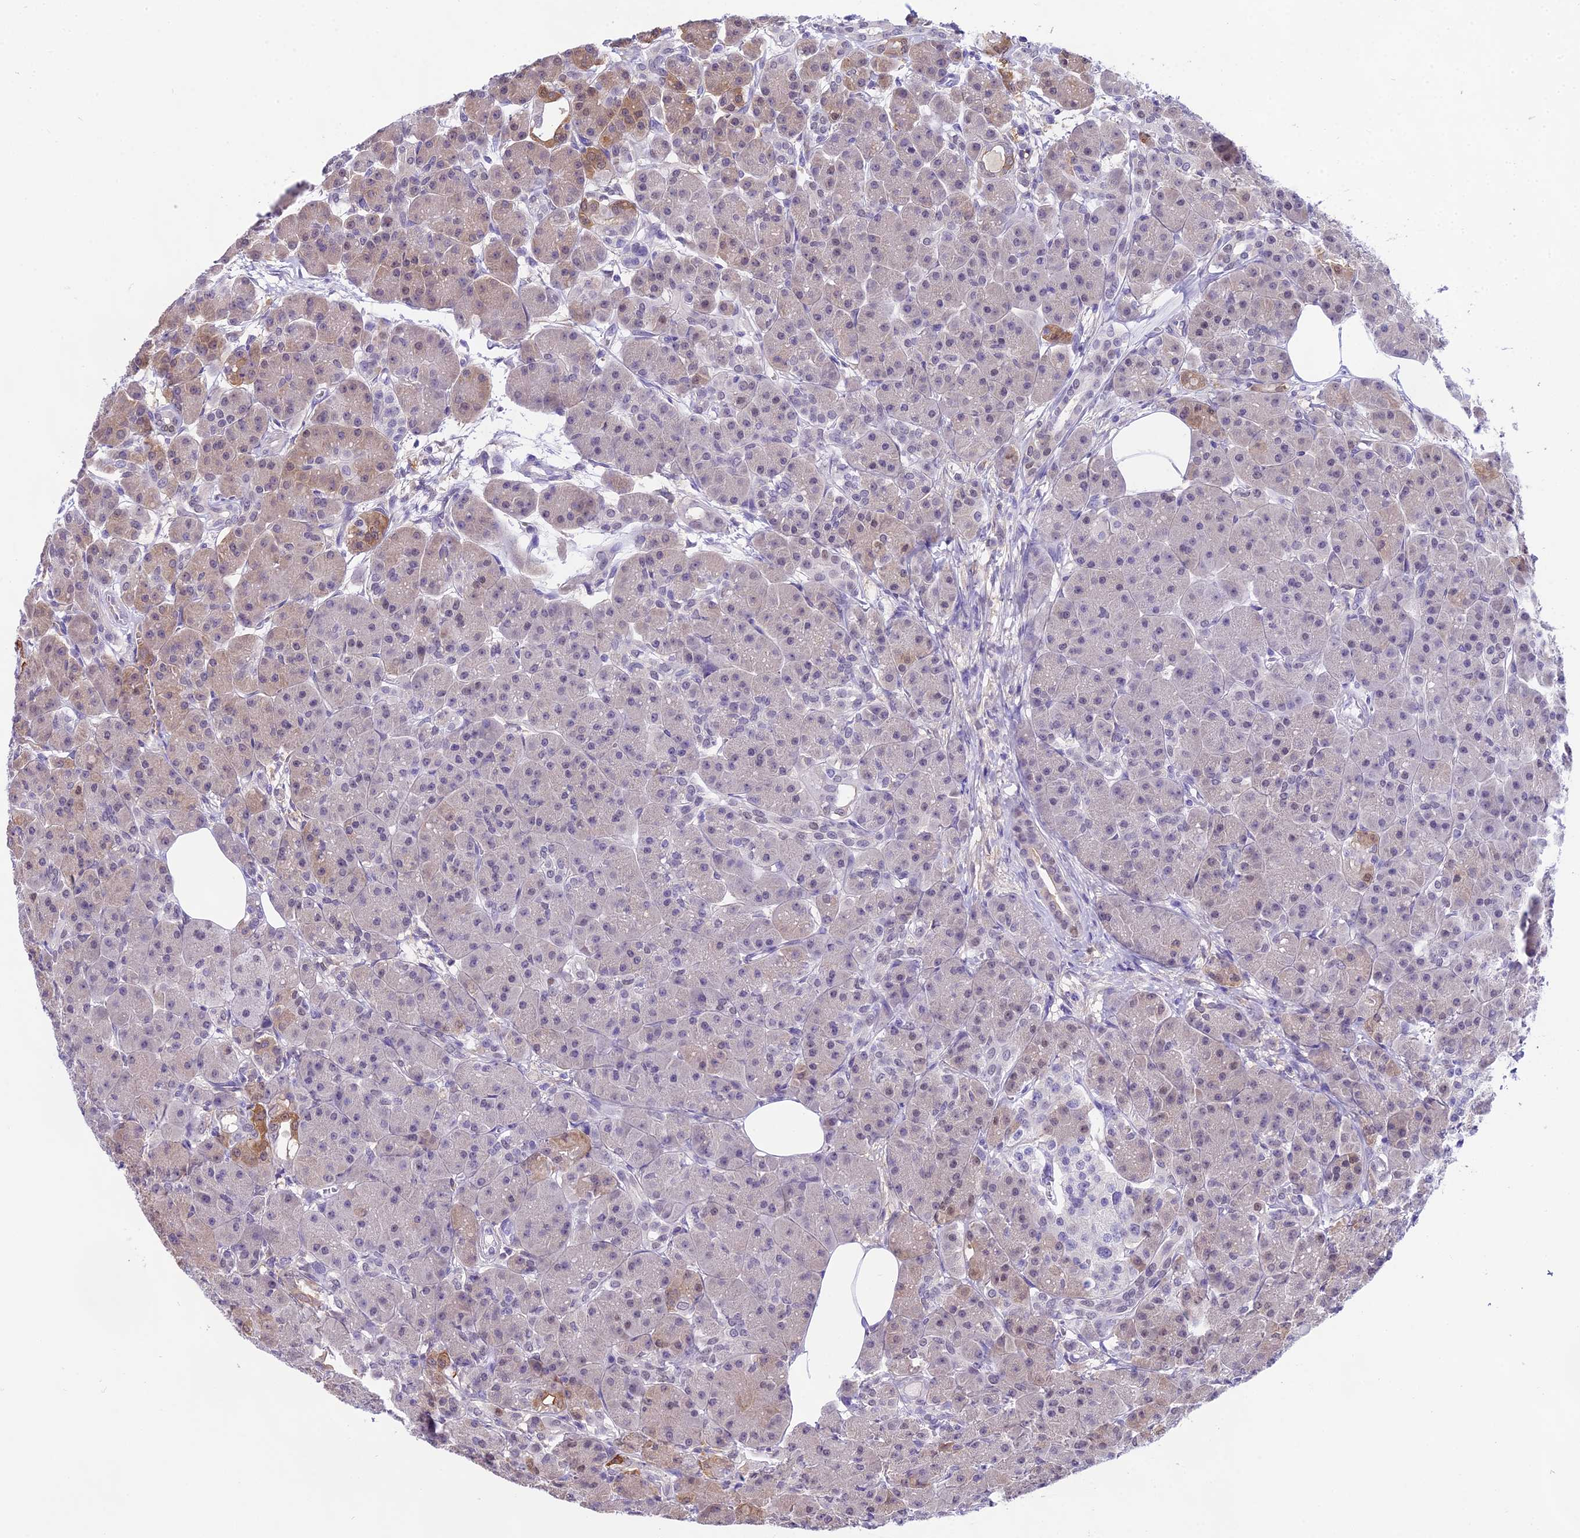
{"staining": {"intensity": "weak", "quantity": "25%-75%", "location": "cytoplasmic/membranous"}, "tissue": "pancreas", "cell_type": "Exocrine glandular cells", "image_type": "normal", "snomed": [{"axis": "morphology", "description": "Normal tissue, NOS"}, {"axis": "topography", "description": "Pancreas"}], "caption": "The image displays staining of normal pancreas, revealing weak cytoplasmic/membranous protein staining (brown color) within exocrine glandular cells. The staining is performed using DAB (3,3'-diaminobenzidine) brown chromogen to label protein expression. The nuclei are counter-stained blue using hematoxylin.", "gene": "MAT2A", "patient": {"sex": "male", "age": 63}}